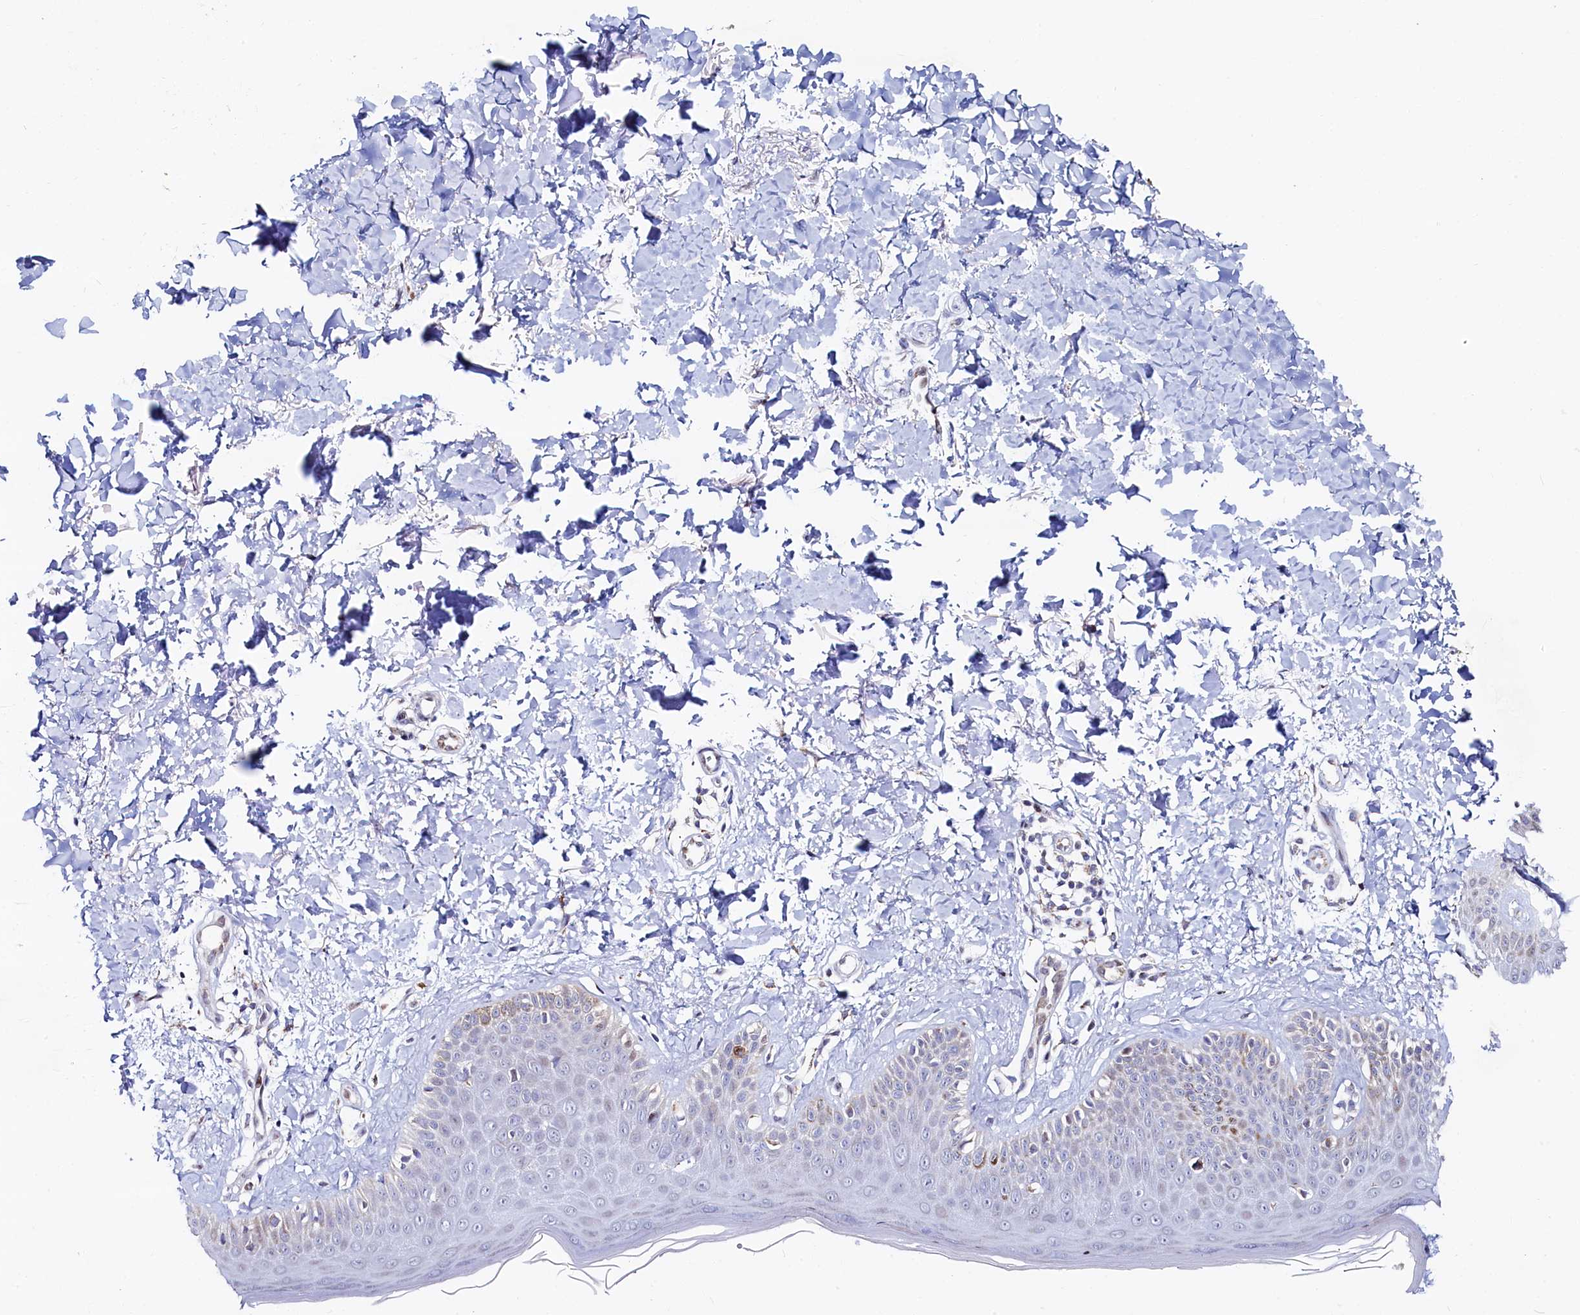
{"staining": {"intensity": "moderate", "quantity": "25%-75%", "location": "cytoplasmic/membranous"}, "tissue": "skin", "cell_type": "Fibroblasts", "image_type": "normal", "snomed": [{"axis": "morphology", "description": "Normal tissue, NOS"}, {"axis": "topography", "description": "Skin"}], "caption": "A brown stain highlights moderate cytoplasmic/membranous staining of a protein in fibroblasts of benign skin. (DAB IHC with brightfield microscopy, high magnification).", "gene": "HDGFL3", "patient": {"sex": "male", "age": 52}}